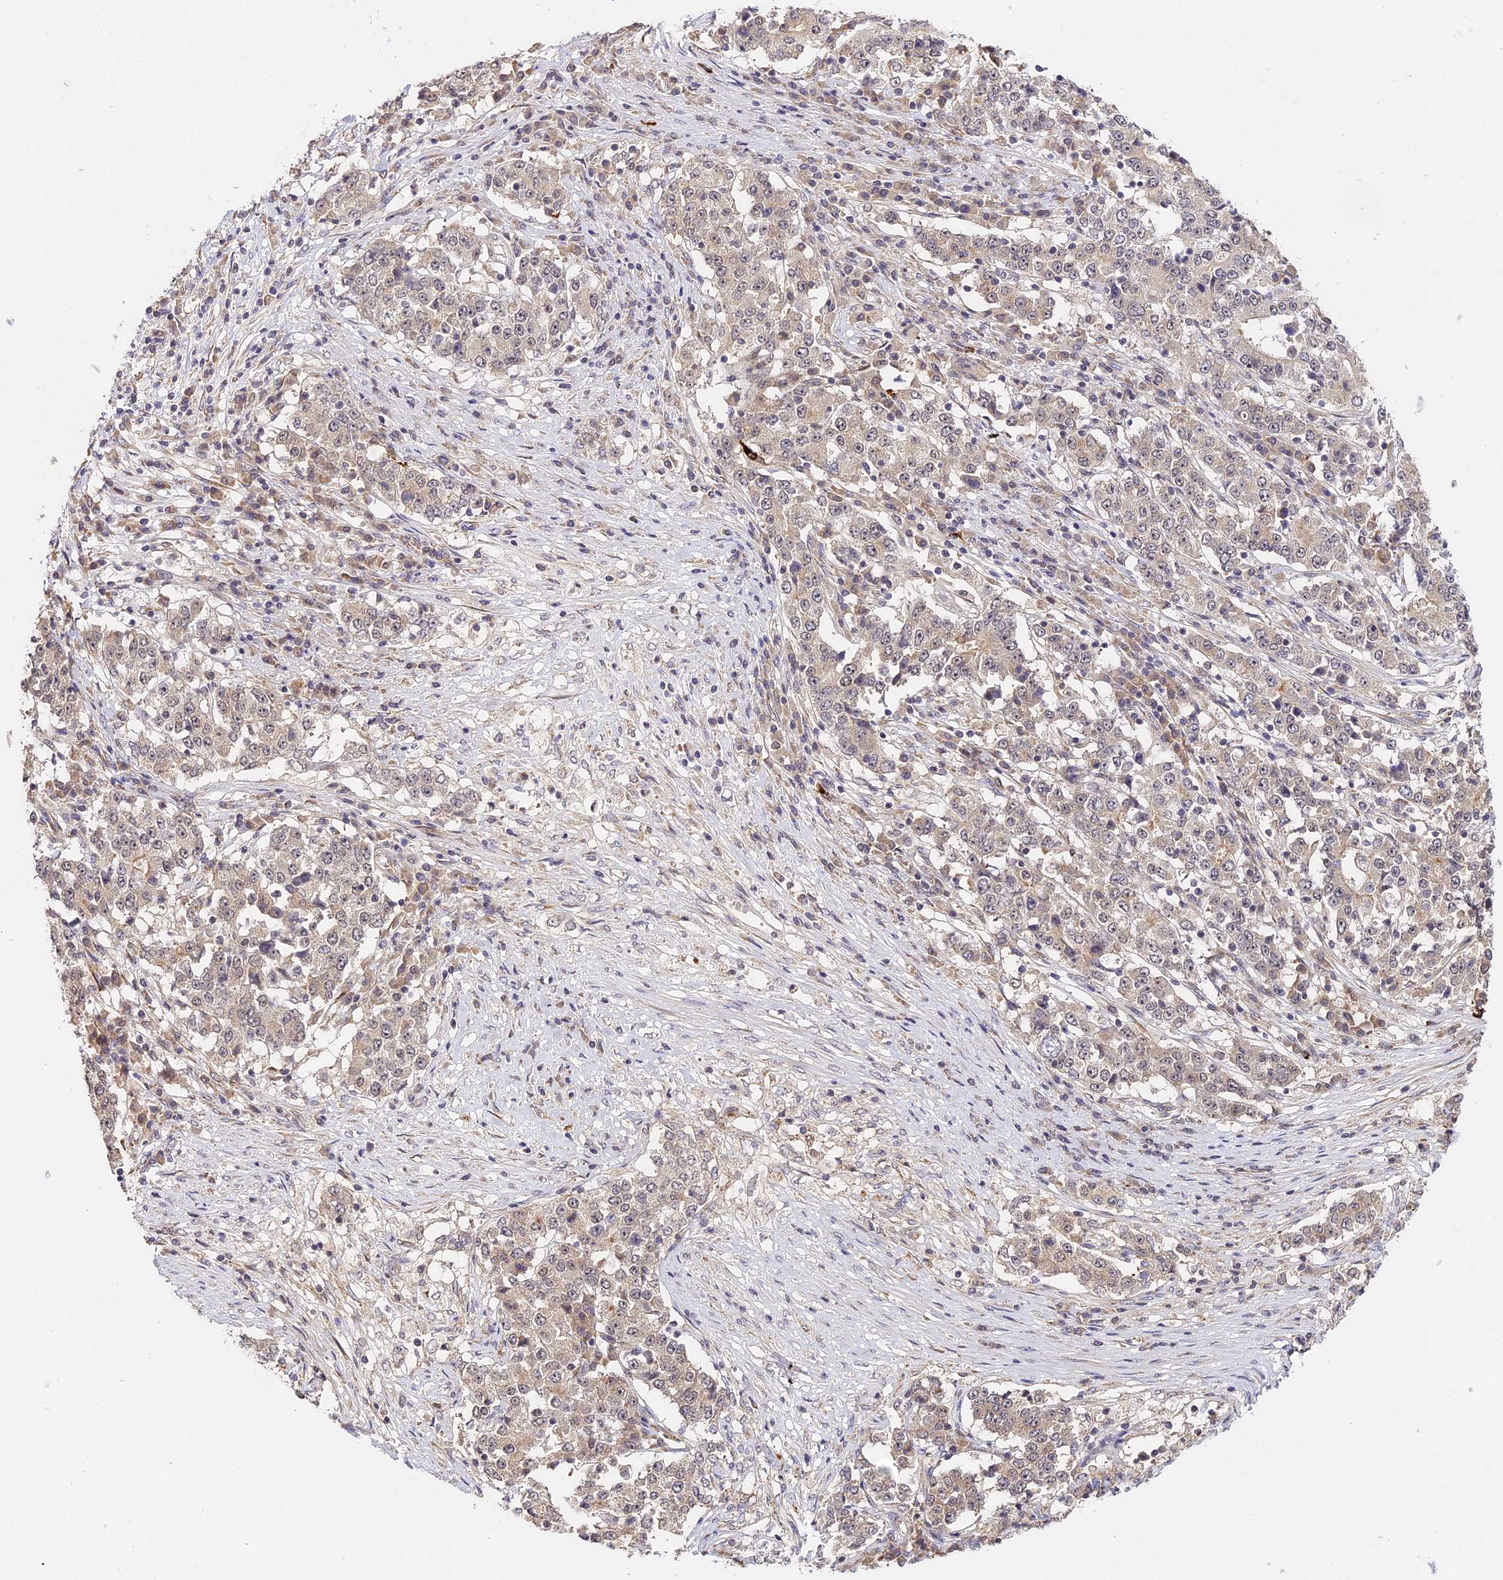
{"staining": {"intensity": "negative", "quantity": "none", "location": "none"}, "tissue": "stomach cancer", "cell_type": "Tumor cells", "image_type": "cancer", "snomed": [{"axis": "morphology", "description": "Adenocarcinoma, NOS"}, {"axis": "topography", "description": "Stomach"}], "caption": "Tumor cells show no significant positivity in stomach cancer.", "gene": "IMPACT", "patient": {"sex": "male", "age": 59}}